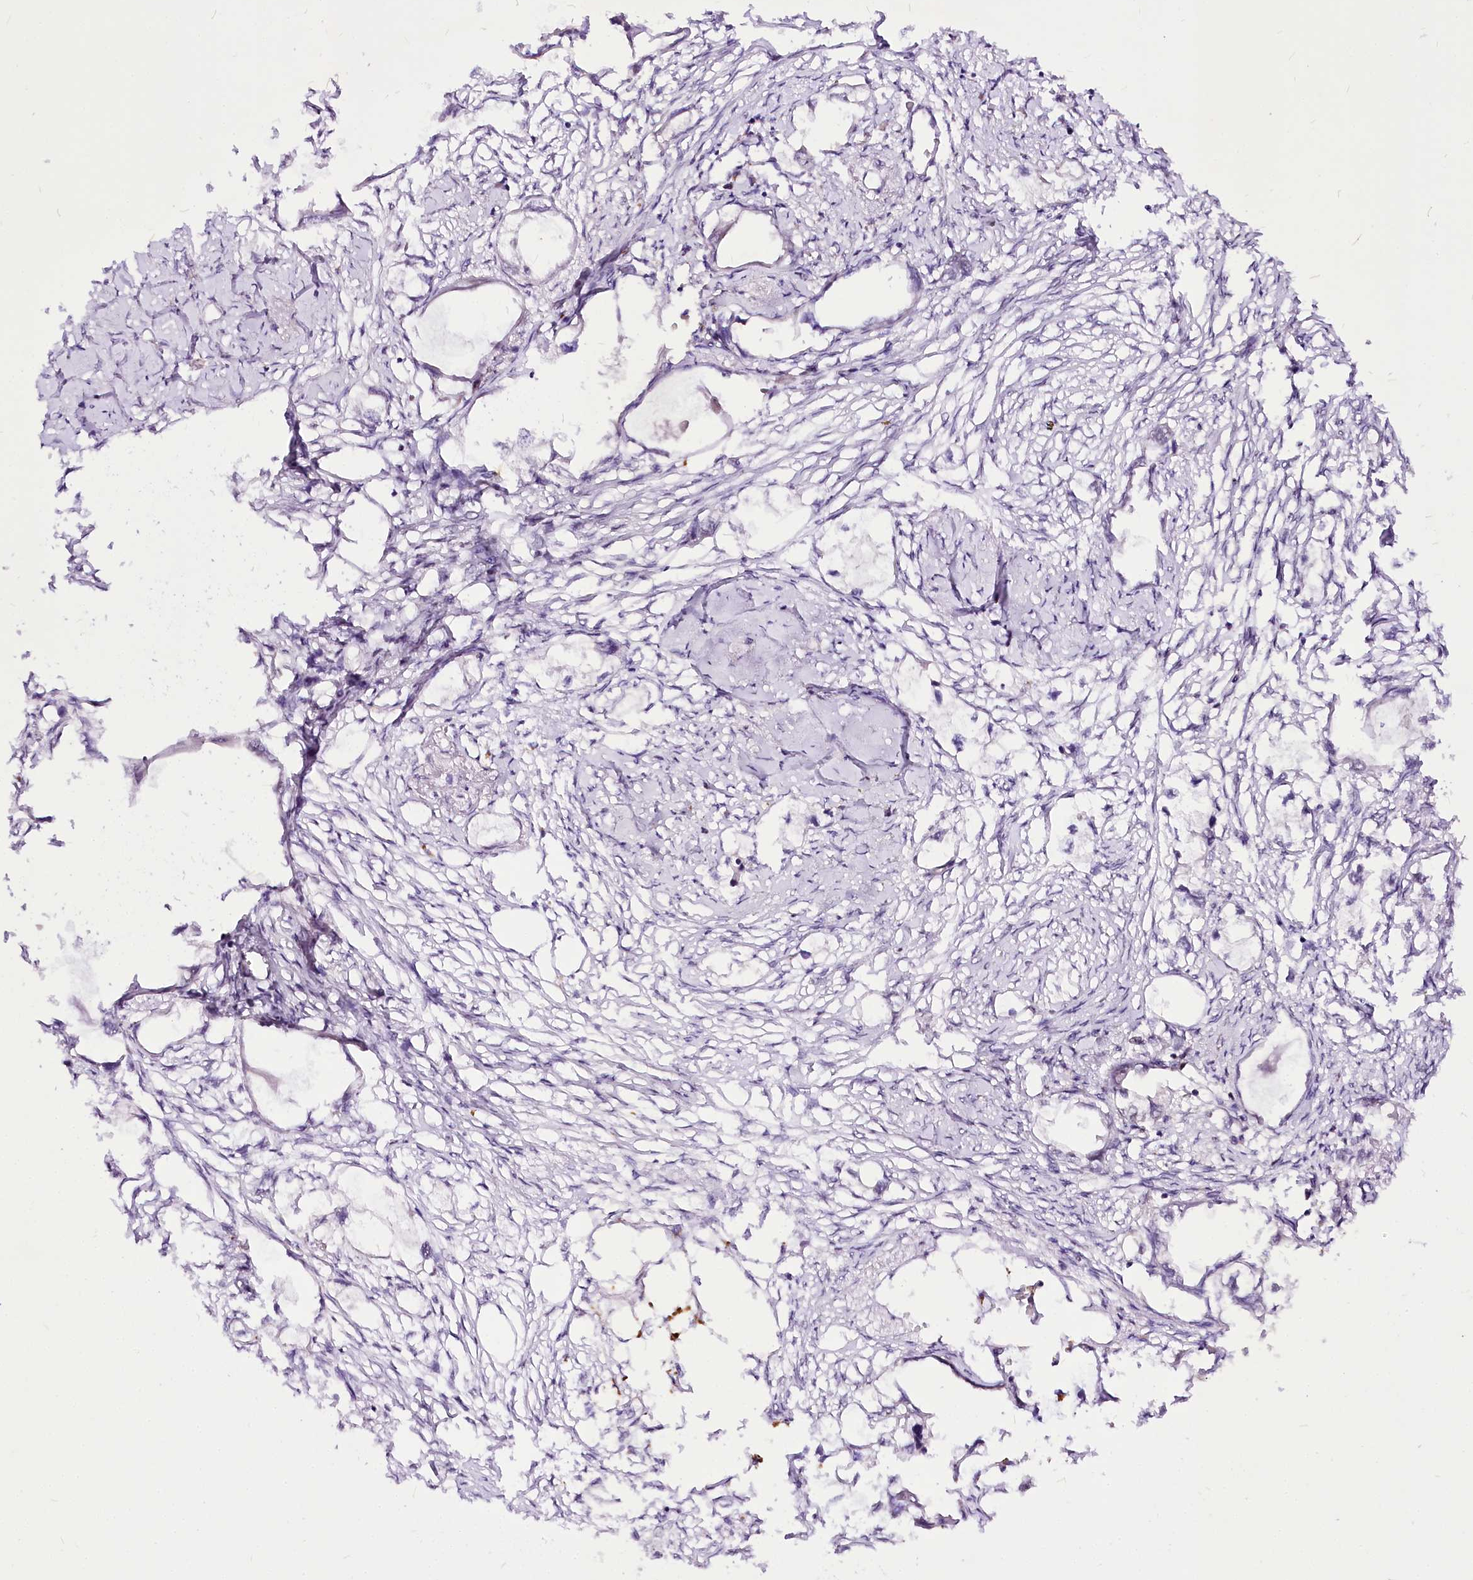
{"staining": {"intensity": "negative", "quantity": "none", "location": "none"}, "tissue": "endometrial cancer", "cell_type": "Tumor cells", "image_type": "cancer", "snomed": [{"axis": "morphology", "description": "Adenocarcinoma, NOS"}, {"axis": "morphology", "description": "Adenocarcinoma, metastatic, NOS"}, {"axis": "topography", "description": "Adipose tissue"}, {"axis": "topography", "description": "Endometrium"}], "caption": "DAB immunohistochemical staining of endometrial cancer demonstrates no significant expression in tumor cells.", "gene": "POLA2", "patient": {"sex": "female", "age": 67}}